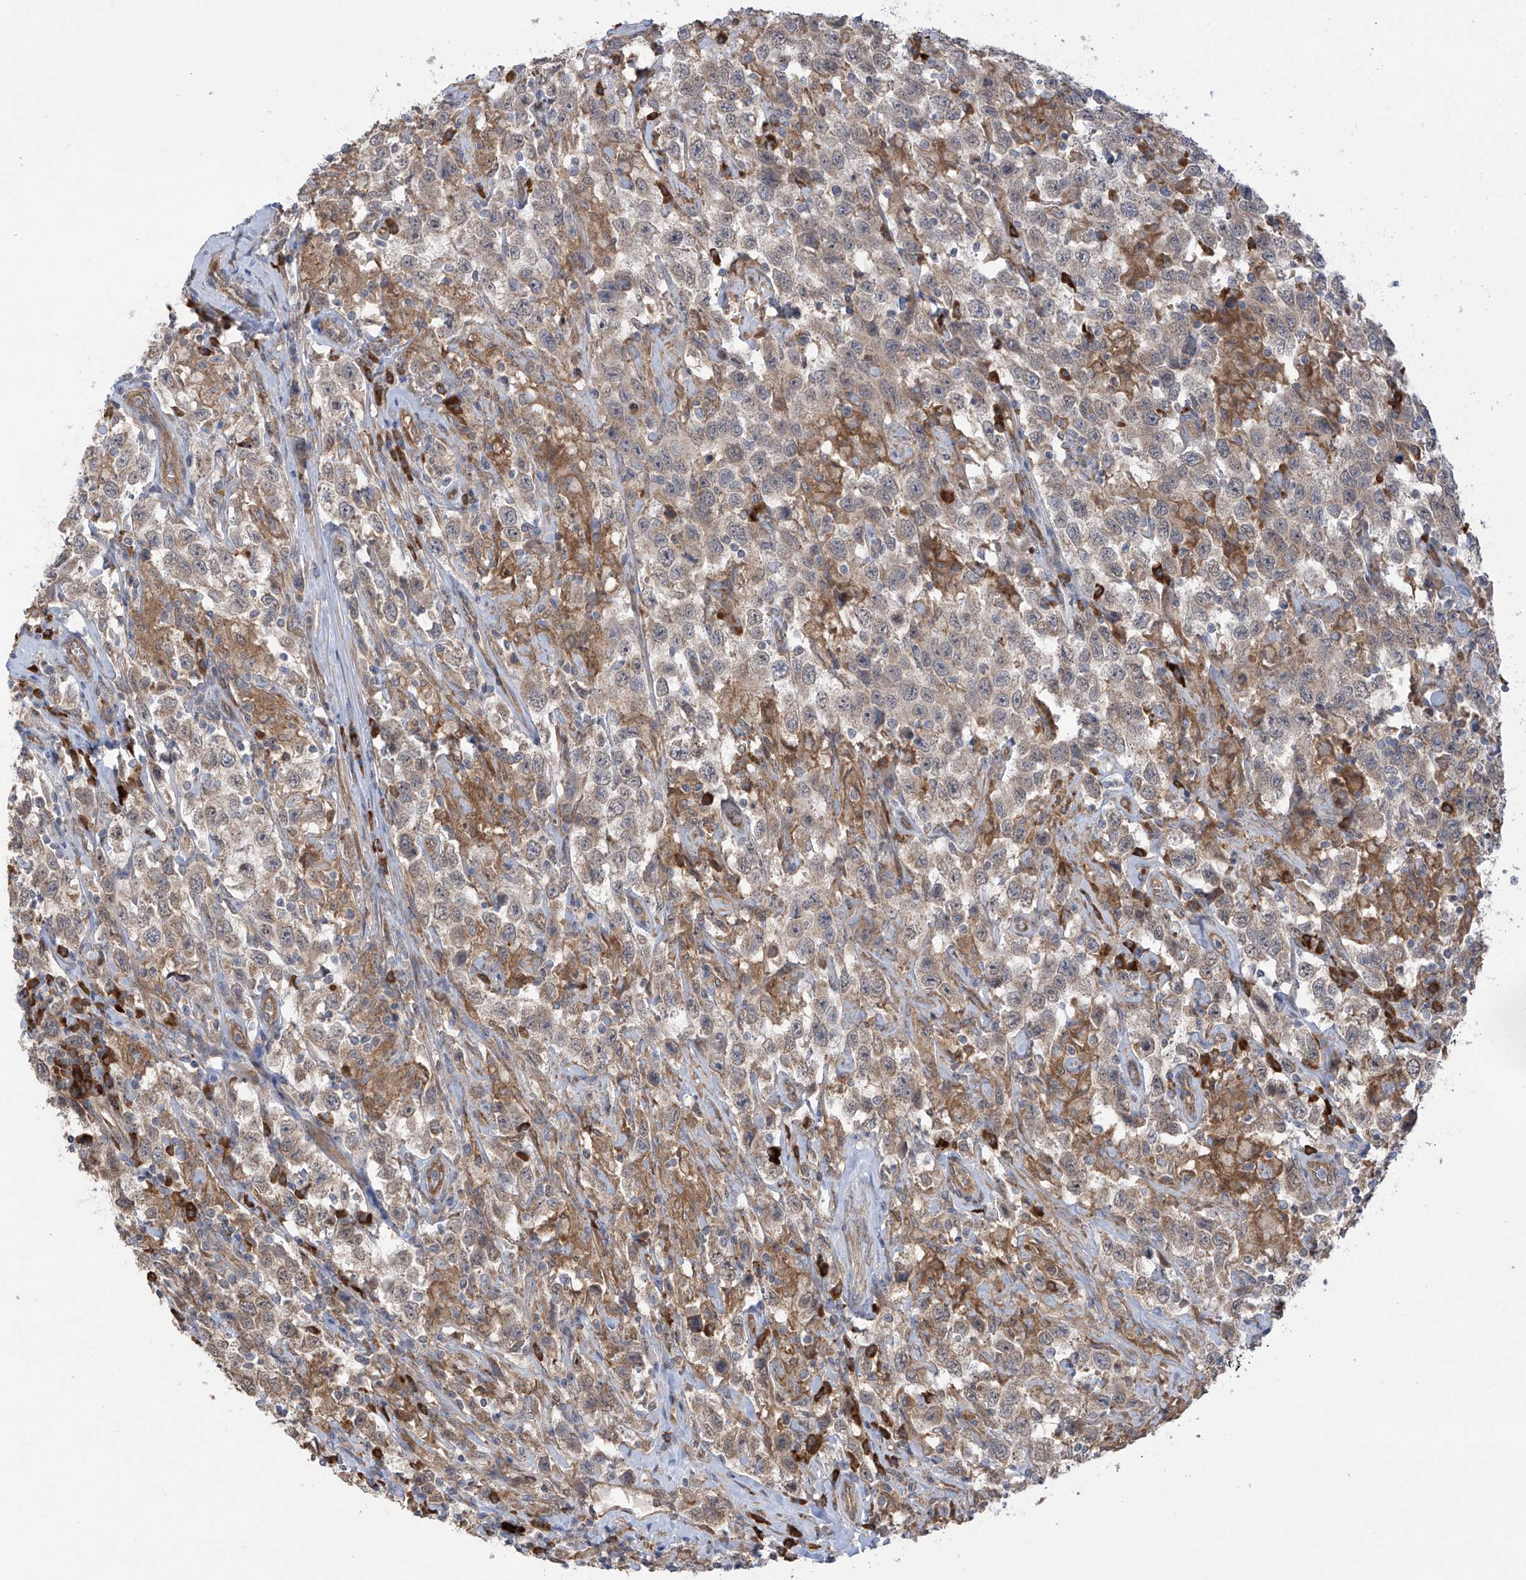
{"staining": {"intensity": "weak", "quantity": ">75%", "location": "cytoplasmic/membranous"}, "tissue": "testis cancer", "cell_type": "Tumor cells", "image_type": "cancer", "snomed": [{"axis": "morphology", "description": "Seminoma, NOS"}, {"axis": "topography", "description": "Testis"}], "caption": "The micrograph reveals a brown stain indicating the presence of a protein in the cytoplasmic/membranous of tumor cells in seminoma (testis). The staining was performed using DAB (3,3'-diaminobenzidine), with brown indicating positive protein expression. Nuclei are stained blue with hematoxylin.", "gene": "KIAA1522", "patient": {"sex": "male", "age": 41}}